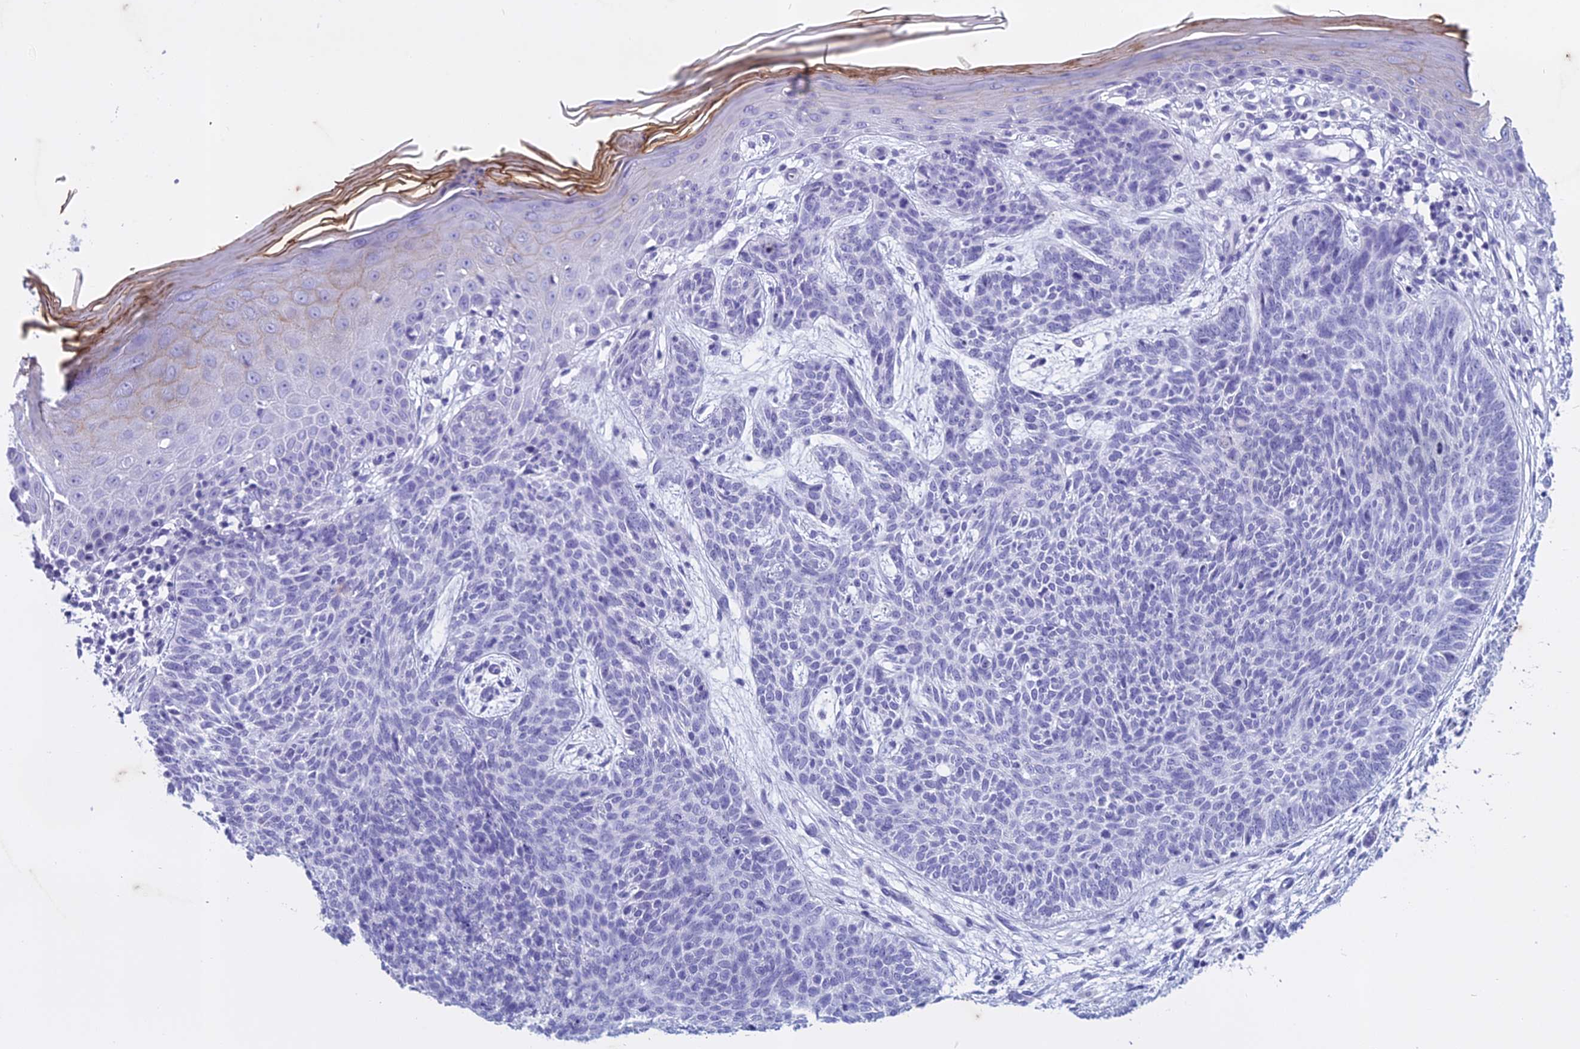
{"staining": {"intensity": "negative", "quantity": "none", "location": "none"}, "tissue": "skin cancer", "cell_type": "Tumor cells", "image_type": "cancer", "snomed": [{"axis": "morphology", "description": "Basal cell carcinoma"}, {"axis": "topography", "description": "Skin"}], "caption": "High magnification brightfield microscopy of skin cancer stained with DAB (3,3'-diaminobenzidine) (brown) and counterstained with hematoxylin (blue): tumor cells show no significant staining.", "gene": "HMGB4", "patient": {"sex": "female", "age": 66}}